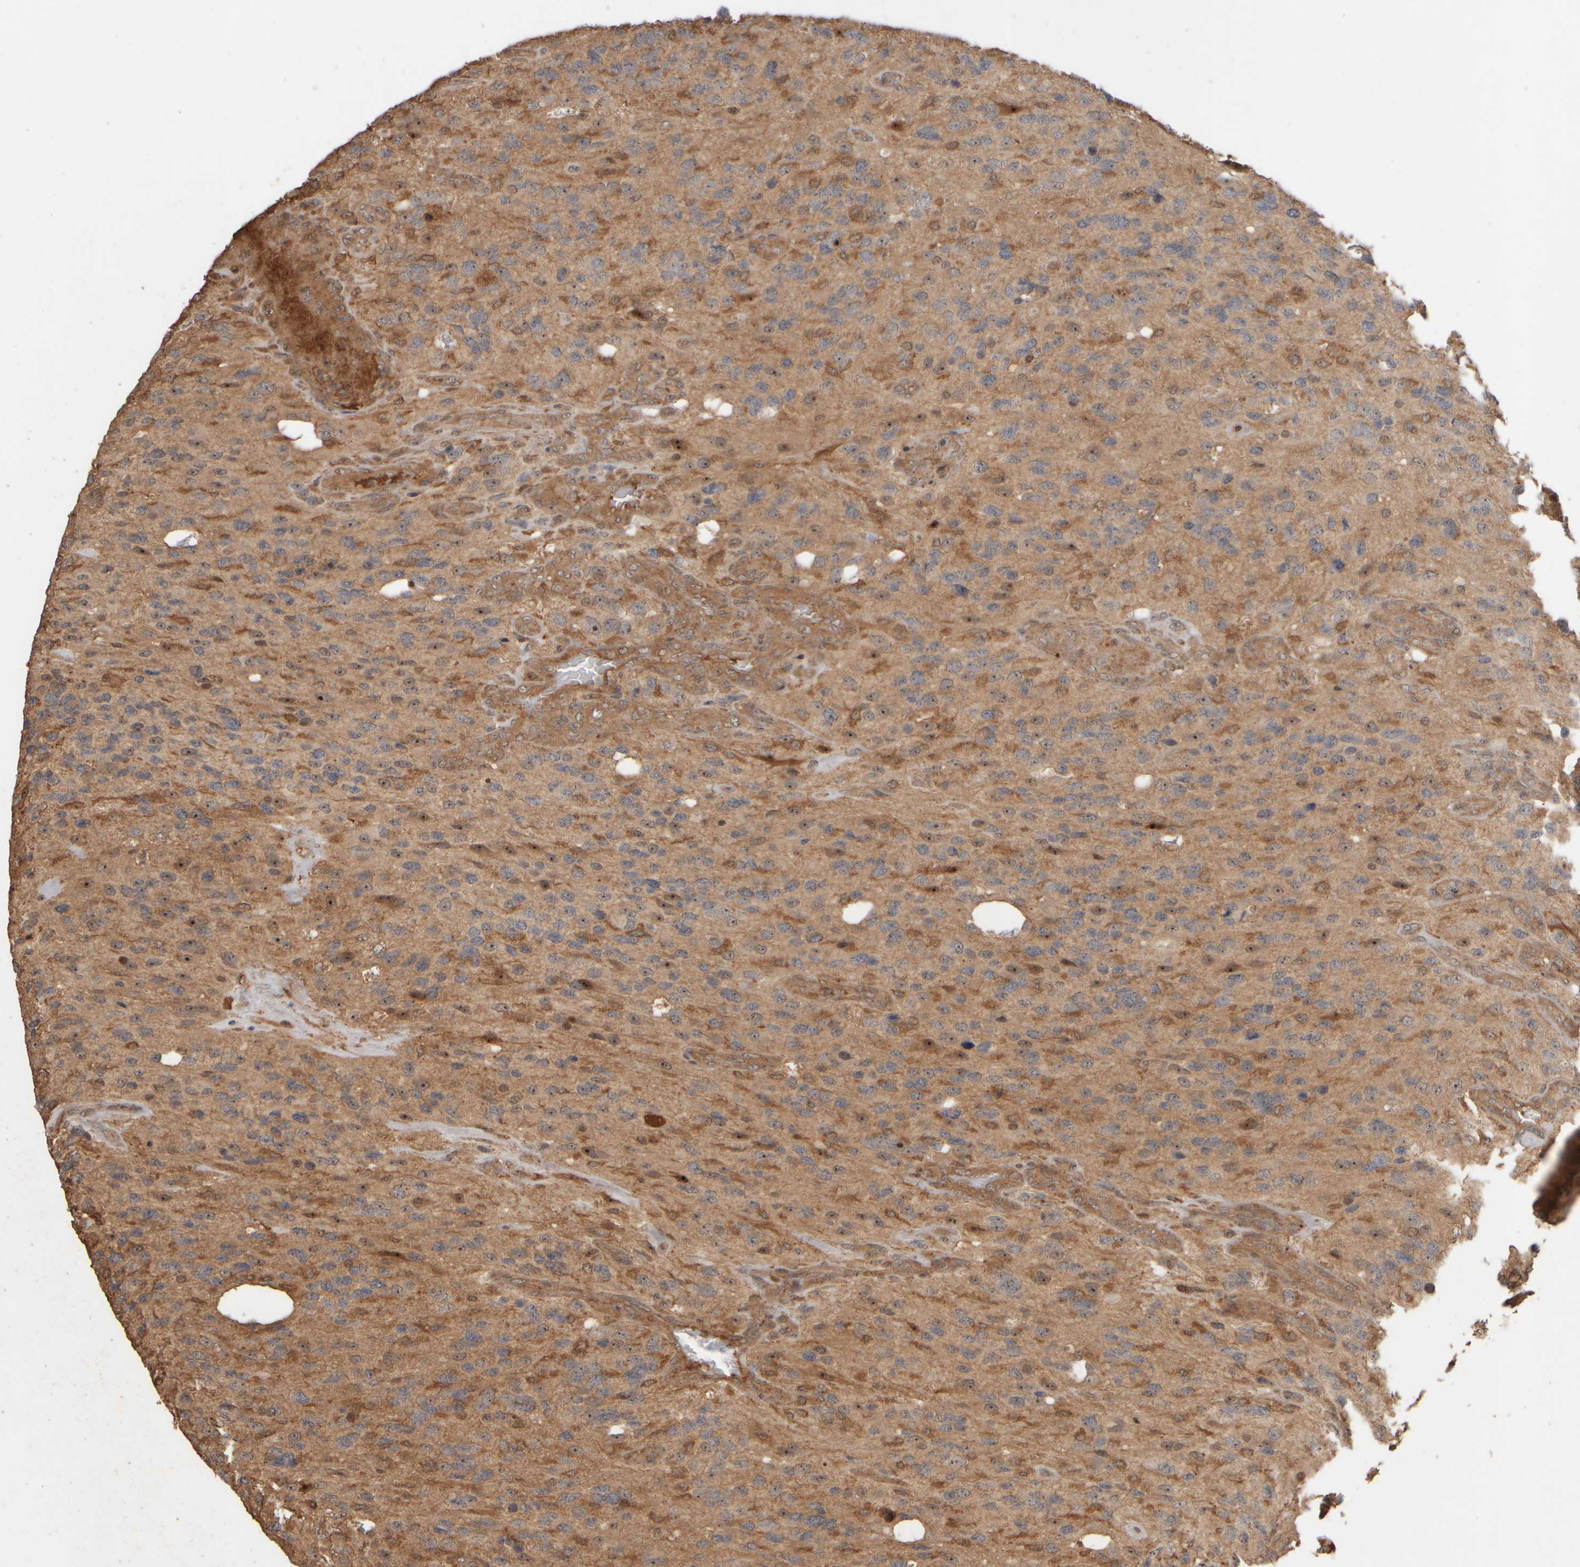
{"staining": {"intensity": "moderate", "quantity": "25%-75%", "location": "cytoplasmic/membranous,nuclear"}, "tissue": "glioma", "cell_type": "Tumor cells", "image_type": "cancer", "snomed": [{"axis": "morphology", "description": "Glioma, malignant, High grade"}, {"axis": "topography", "description": "Brain"}], "caption": "Immunohistochemistry (DAB) staining of malignant glioma (high-grade) shows moderate cytoplasmic/membranous and nuclear protein positivity in approximately 25%-75% of tumor cells.", "gene": "SPHK1", "patient": {"sex": "female", "age": 58}}